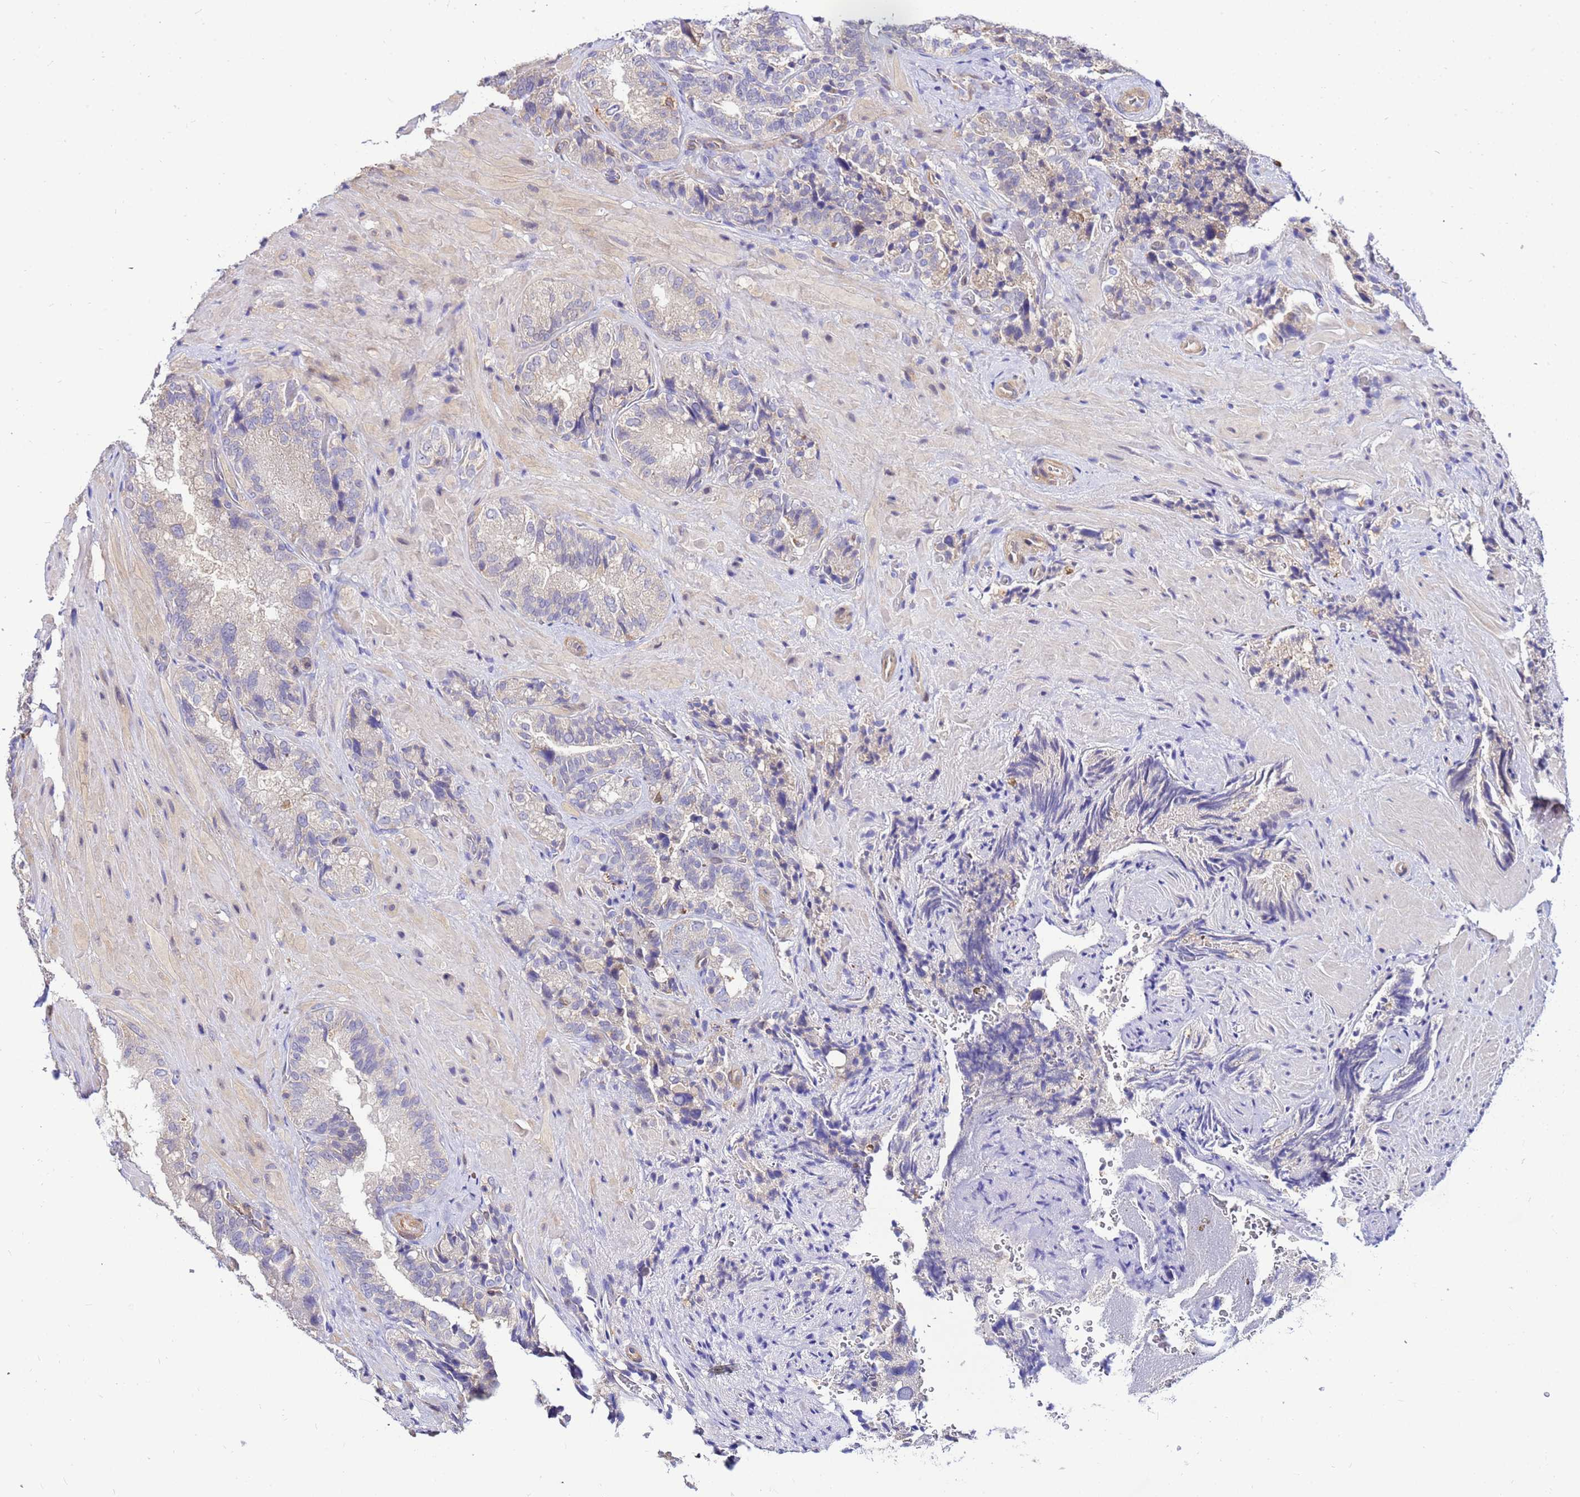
{"staining": {"intensity": "negative", "quantity": "none", "location": "none"}, "tissue": "seminal vesicle", "cell_type": "Glandular cells", "image_type": "normal", "snomed": [{"axis": "morphology", "description": "Normal tissue, NOS"}, {"axis": "topography", "description": "Prostate and seminal vesicle, NOS"}, {"axis": "topography", "description": "Prostate"}, {"axis": "topography", "description": "Seminal veicle"}], "caption": "Immunohistochemistry of benign seminal vesicle shows no expression in glandular cells. Brightfield microscopy of IHC stained with DAB (brown) and hematoxylin (blue), captured at high magnification.", "gene": "DBNDD2", "patient": {"sex": "male", "age": 67}}